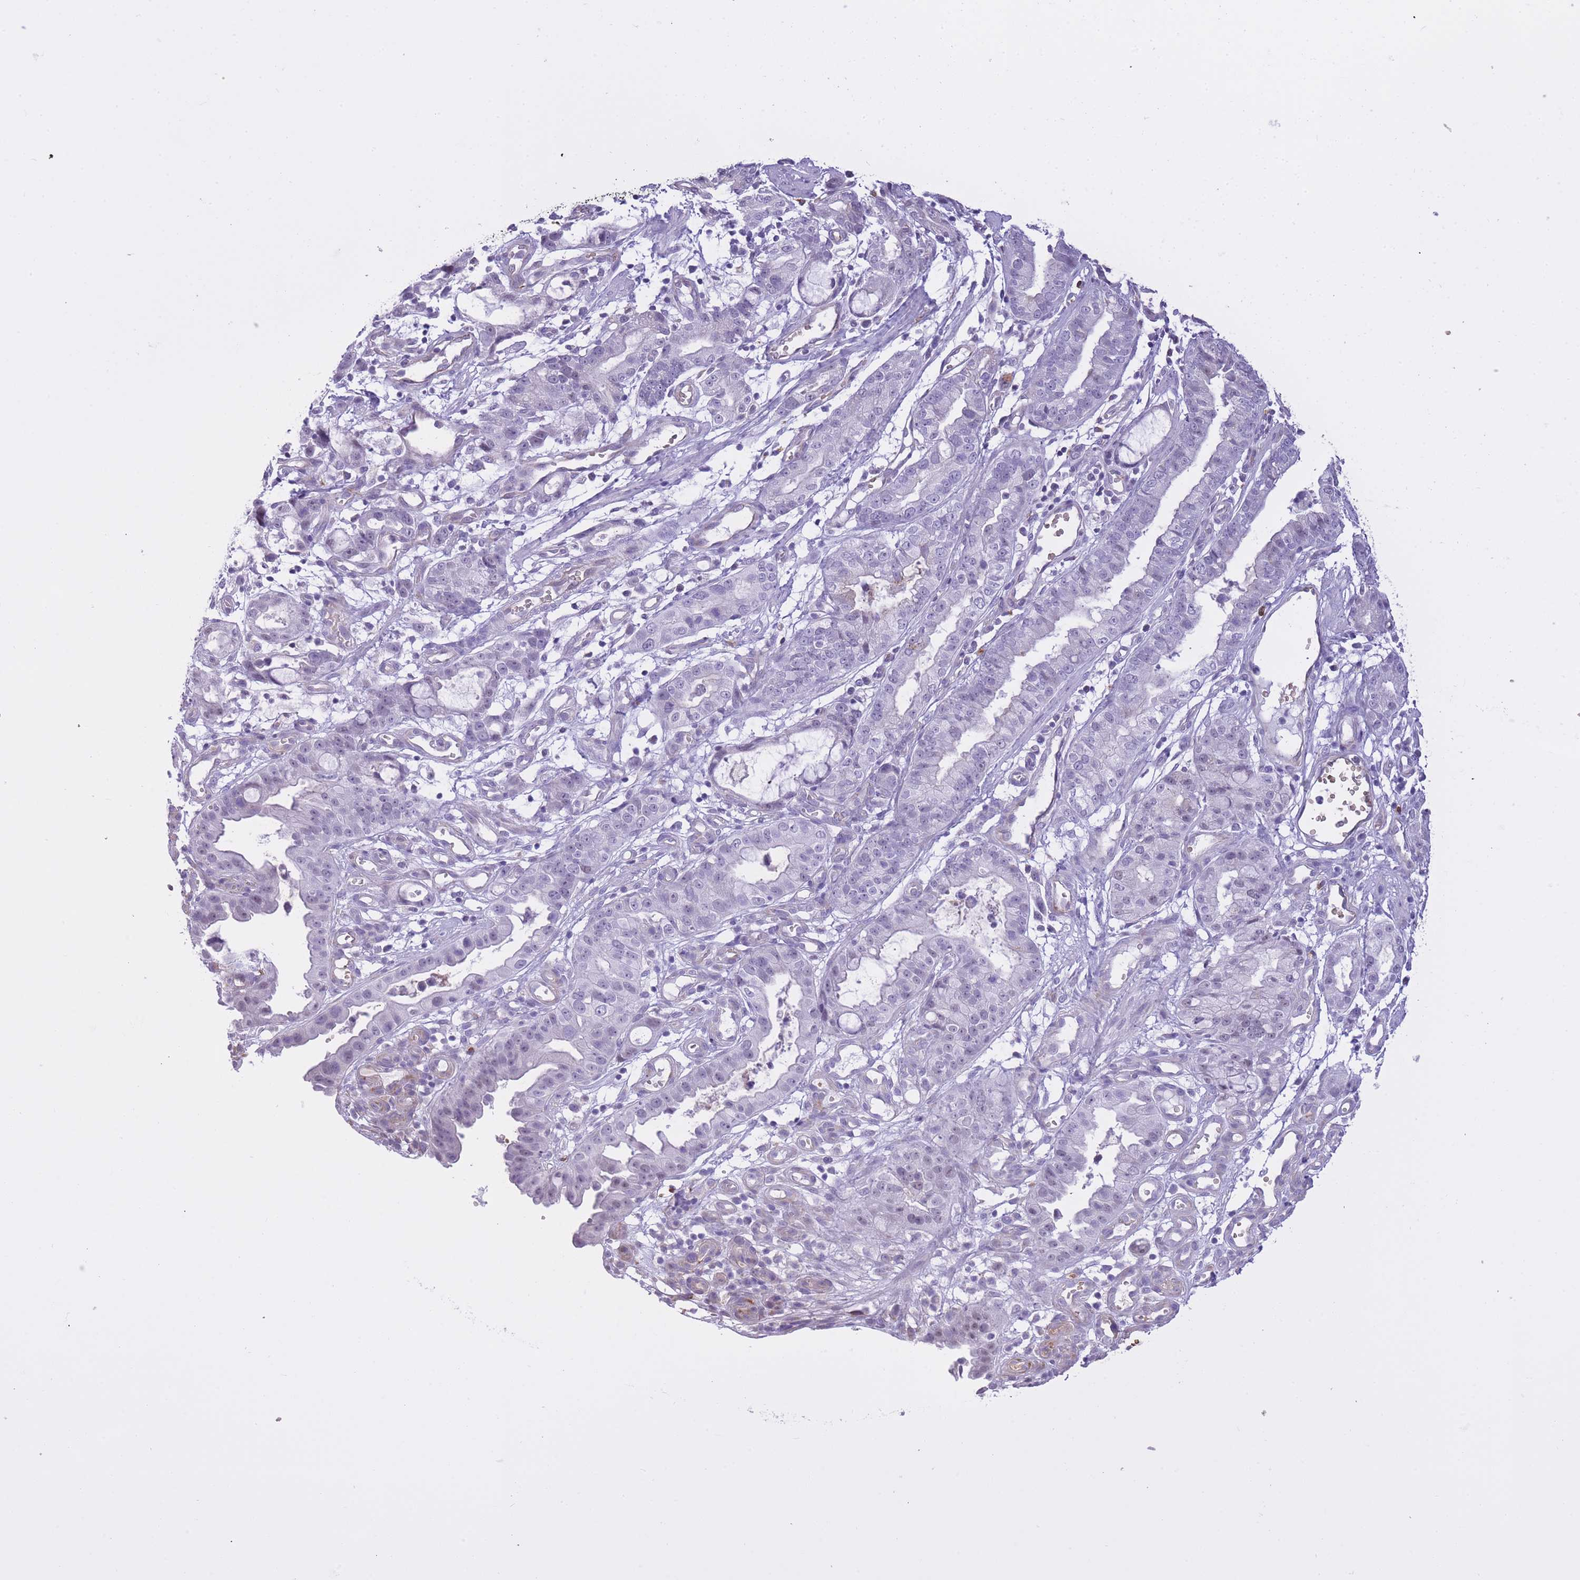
{"staining": {"intensity": "negative", "quantity": "none", "location": "none"}, "tissue": "stomach cancer", "cell_type": "Tumor cells", "image_type": "cancer", "snomed": [{"axis": "morphology", "description": "Adenocarcinoma, NOS"}, {"axis": "topography", "description": "Stomach"}], "caption": "A histopathology image of stomach cancer (adenocarcinoma) stained for a protein shows no brown staining in tumor cells. (DAB immunohistochemistry (IHC), high magnification).", "gene": "MEIOSIN", "patient": {"sex": "male", "age": 55}}